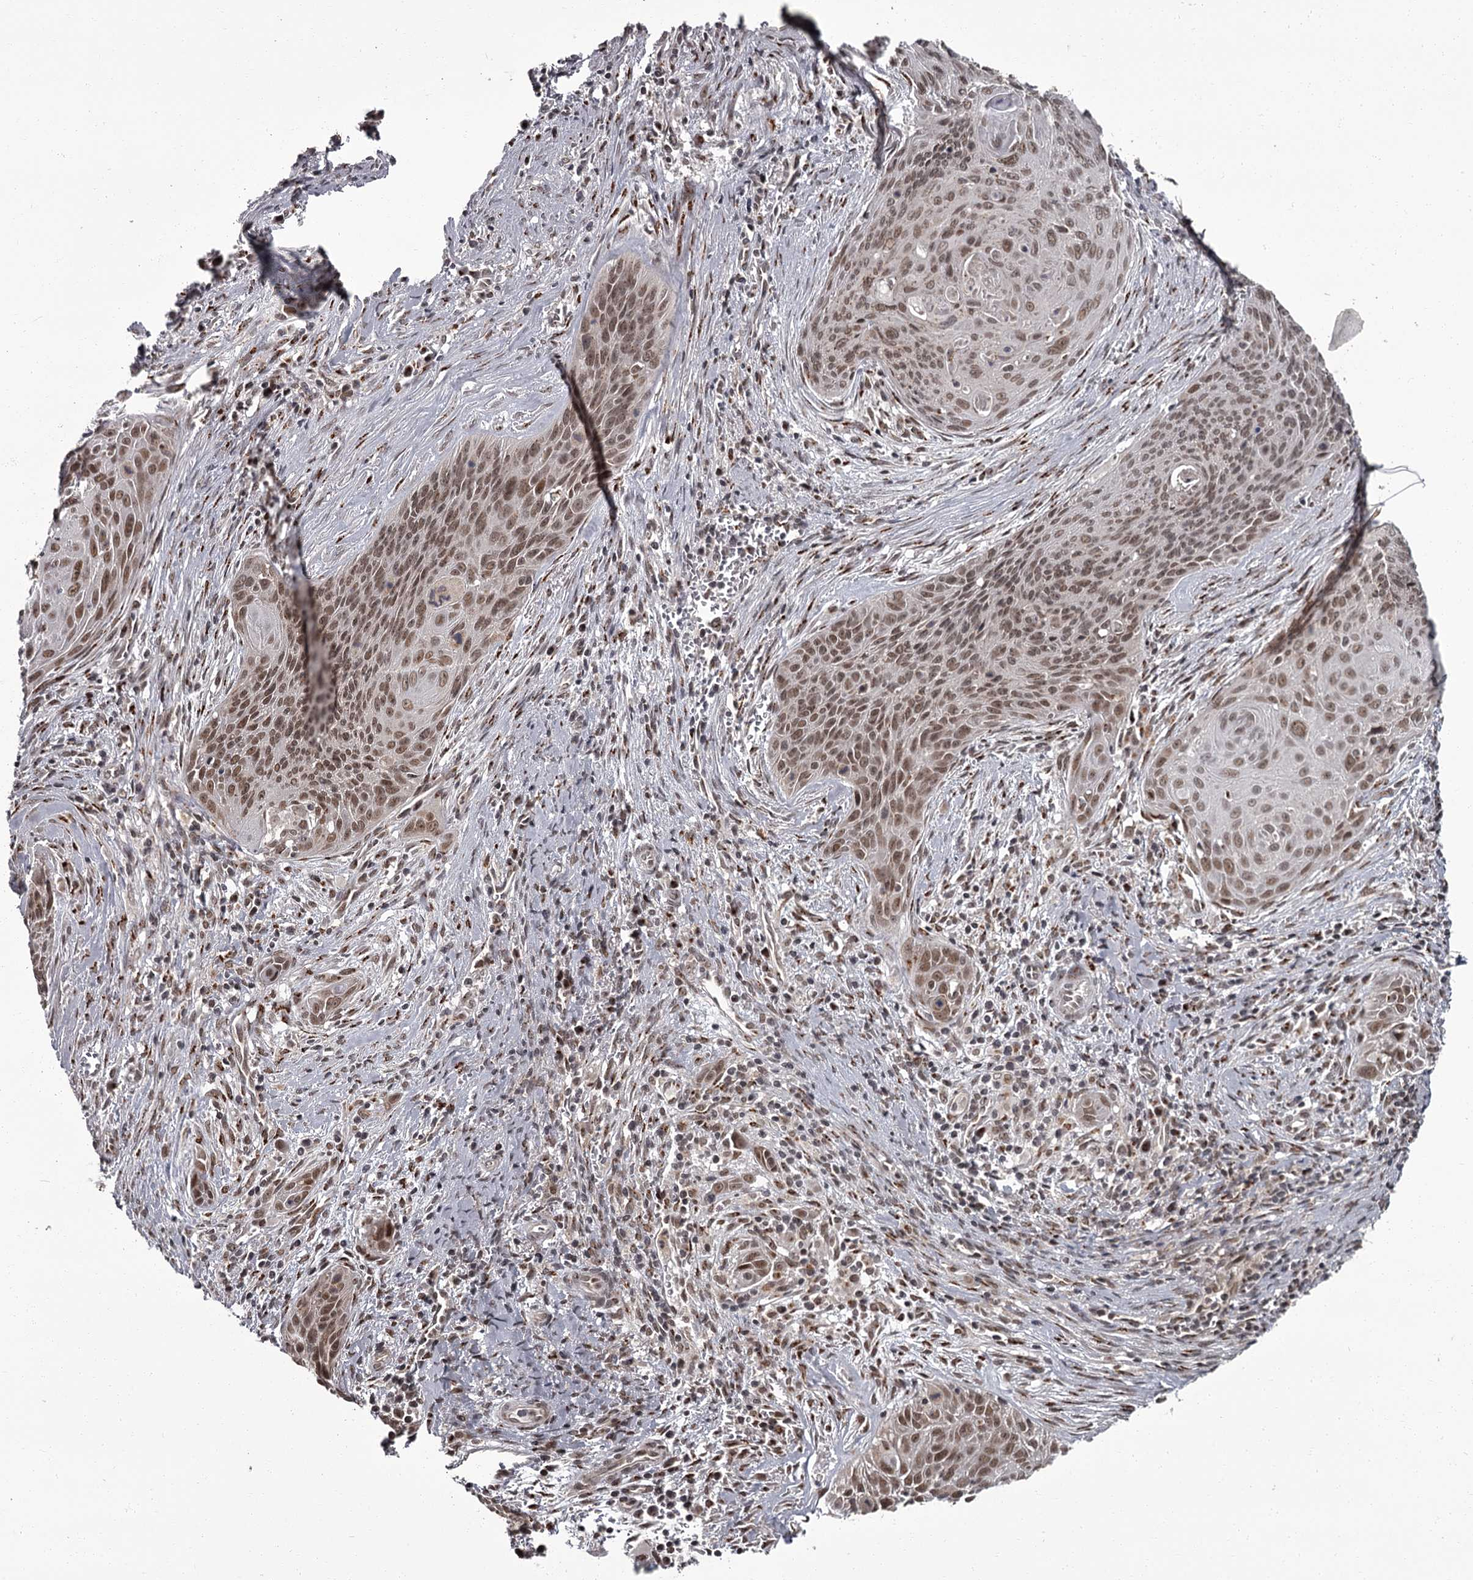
{"staining": {"intensity": "moderate", "quantity": "25%-75%", "location": "nuclear"}, "tissue": "cervical cancer", "cell_type": "Tumor cells", "image_type": "cancer", "snomed": [{"axis": "morphology", "description": "Squamous cell carcinoma, NOS"}, {"axis": "topography", "description": "Cervix"}], "caption": "This histopathology image displays IHC staining of cervical cancer (squamous cell carcinoma), with medium moderate nuclear staining in approximately 25%-75% of tumor cells.", "gene": "CEP83", "patient": {"sex": "female", "age": 55}}